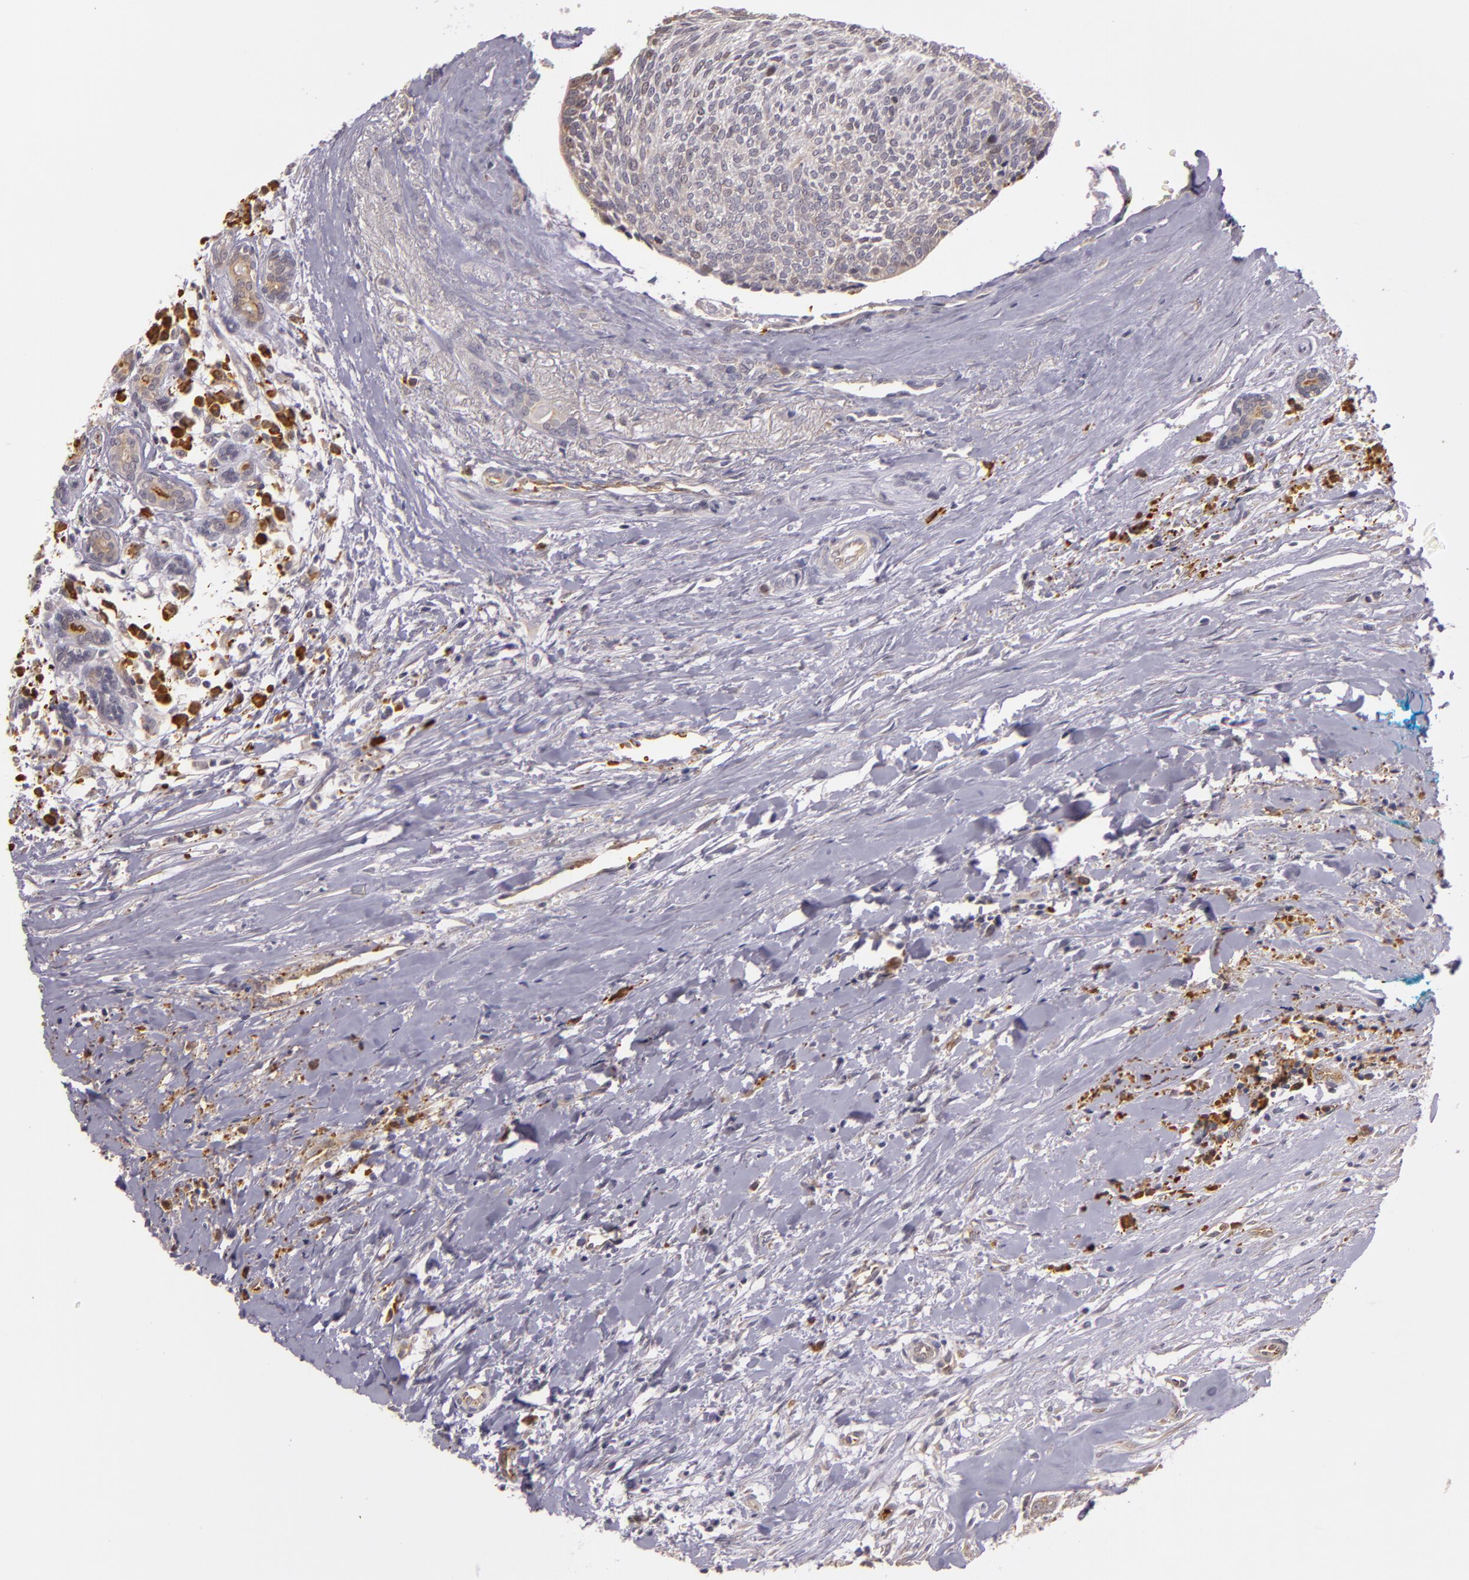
{"staining": {"intensity": "negative", "quantity": "none", "location": "none"}, "tissue": "head and neck cancer", "cell_type": "Tumor cells", "image_type": "cancer", "snomed": [{"axis": "morphology", "description": "Squamous cell carcinoma, NOS"}, {"axis": "topography", "description": "Salivary gland"}, {"axis": "topography", "description": "Head-Neck"}], "caption": "DAB immunohistochemical staining of human head and neck cancer (squamous cell carcinoma) displays no significant staining in tumor cells. Brightfield microscopy of immunohistochemistry (IHC) stained with DAB (brown) and hematoxylin (blue), captured at high magnification.", "gene": "SYTL4", "patient": {"sex": "male", "age": 70}}